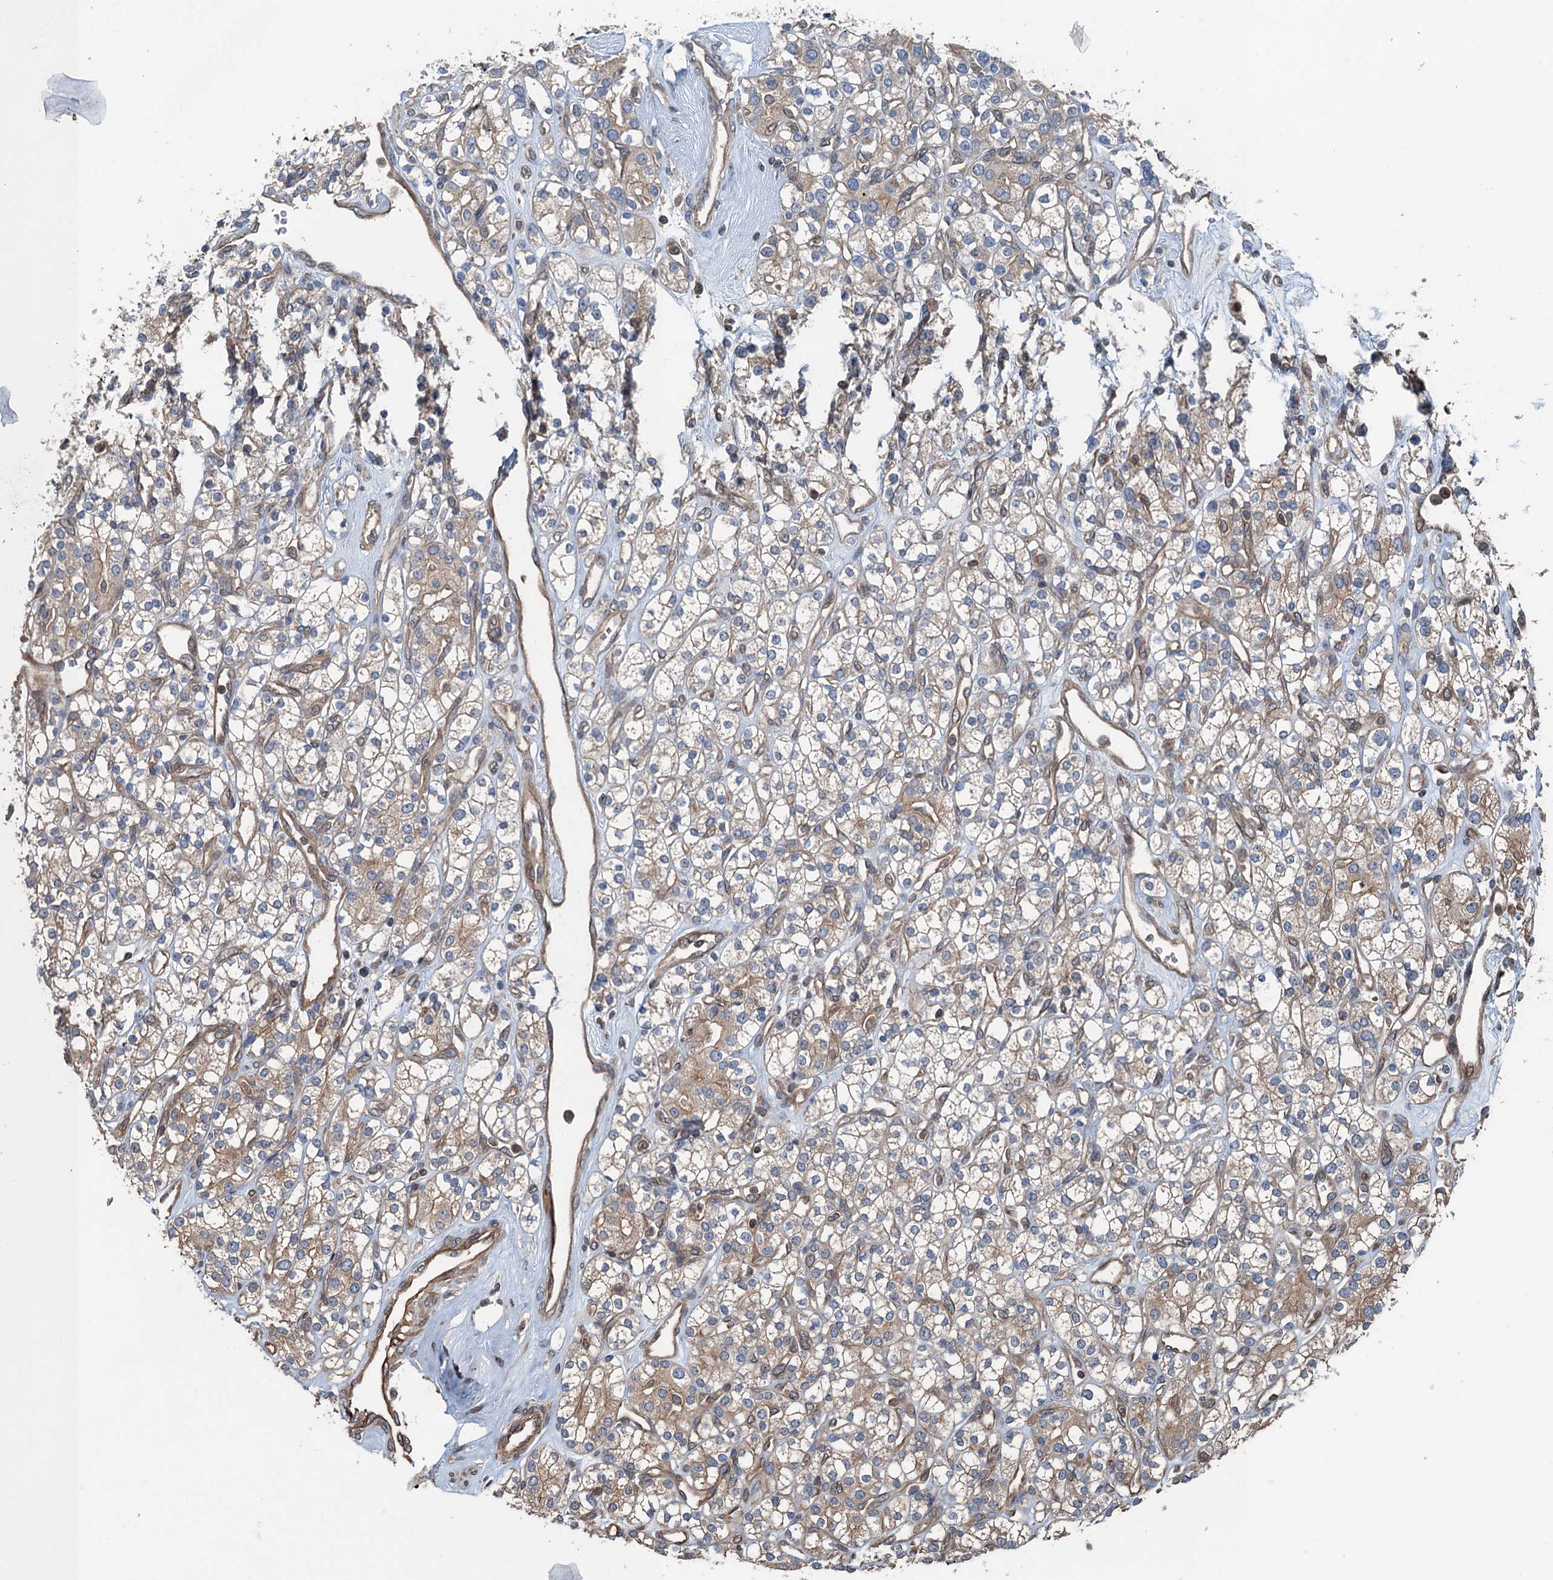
{"staining": {"intensity": "moderate", "quantity": "25%-75%", "location": "cytoplasmic/membranous"}, "tissue": "renal cancer", "cell_type": "Tumor cells", "image_type": "cancer", "snomed": [{"axis": "morphology", "description": "Adenocarcinoma, NOS"}, {"axis": "topography", "description": "Kidney"}], "caption": "Renal cancer (adenocarcinoma) stained with DAB immunohistochemistry (IHC) displays medium levels of moderate cytoplasmic/membranous staining in about 25%-75% of tumor cells. Immunohistochemistry (ihc) stains the protein in brown and the nuclei are stained blue.", "gene": "TRAPPC8", "patient": {"sex": "male", "age": 77}}